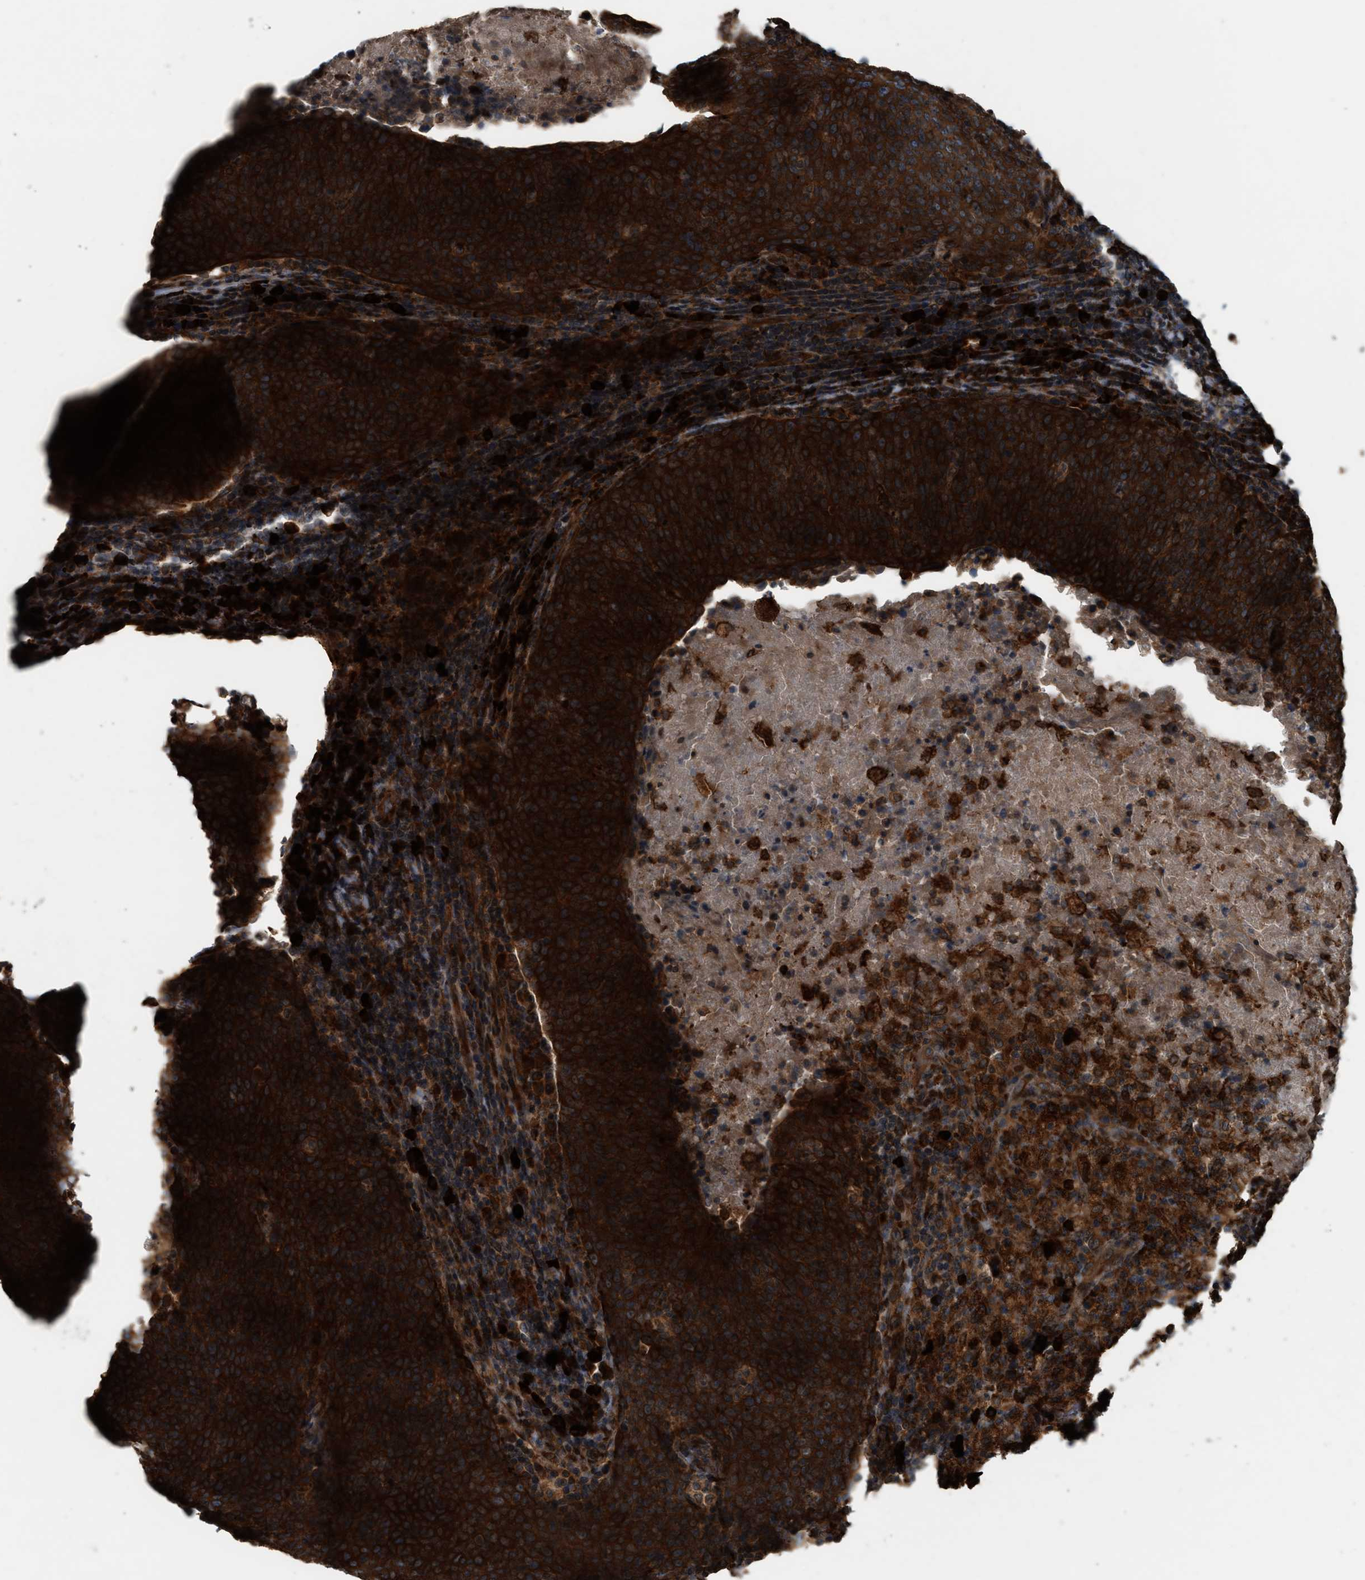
{"staining": {"intensity": "strong", "quantity": ">75%", "location": "cytoplasmic/membranous"}, "tissue": "head and neck cancer", "cell_type": "Tumor cells", "image_type": "cancer", "snomed": [{"axis": "morphology", "description": "Squamous cell carcinoma, NOS"}, {"axis": "morphology", "description": "Squamous cell carcinoma, metastatic, NOS"}, {"axis": "topography", "description": "Lymph node"}, {"axis": "topography", "description": "Head-Neck"}], "caption": "Immunohistochemical staining of head and neck cancer (metastatic squamous cell carcinoma) reveals high levels of strong cytoplasmic/membranous protein positivity in approximately >75% of tumor cells.", "gene": "BAIAP2L1", "patient": {"sex": "male", "age": 62}}